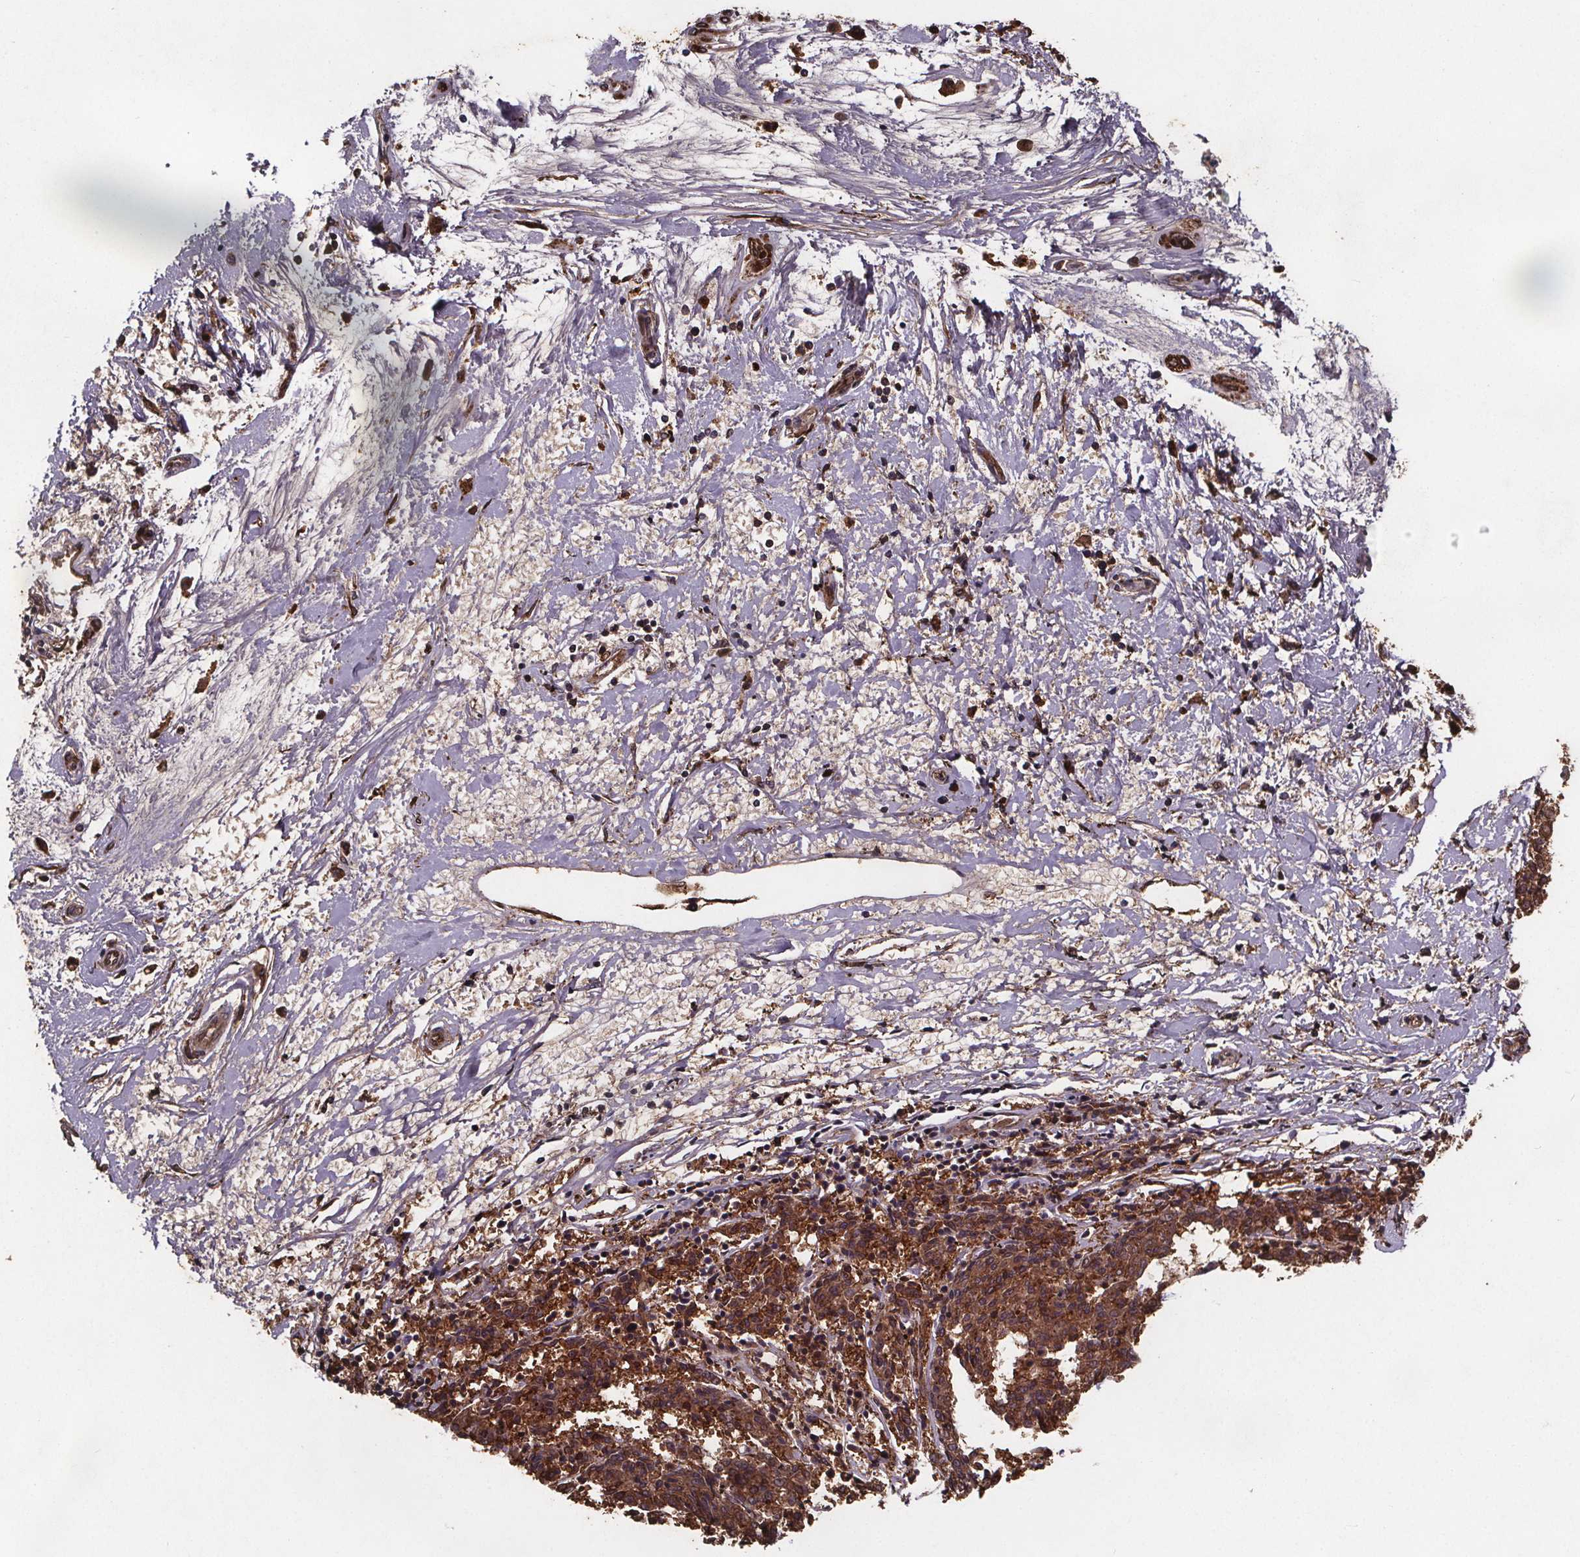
{"staining": {"intensity": "moderate", "quantity": ">75%", "location": "cytoplasmic/membranous"}, "tissue": "melanoma", "cell_type": "Tumor cells", "image_type": "cancer", "snomed": [{"axis": "morphology", "description": "Malignant melanoma, NOS"}, {"axis": "topography", "description": "Skin"}], "caption": "Melanoma stained with a protein marker shows moderate staining in tumor cells.", "gene": "FASTKD3", "patient": {"sex": "female", "age": 72}}